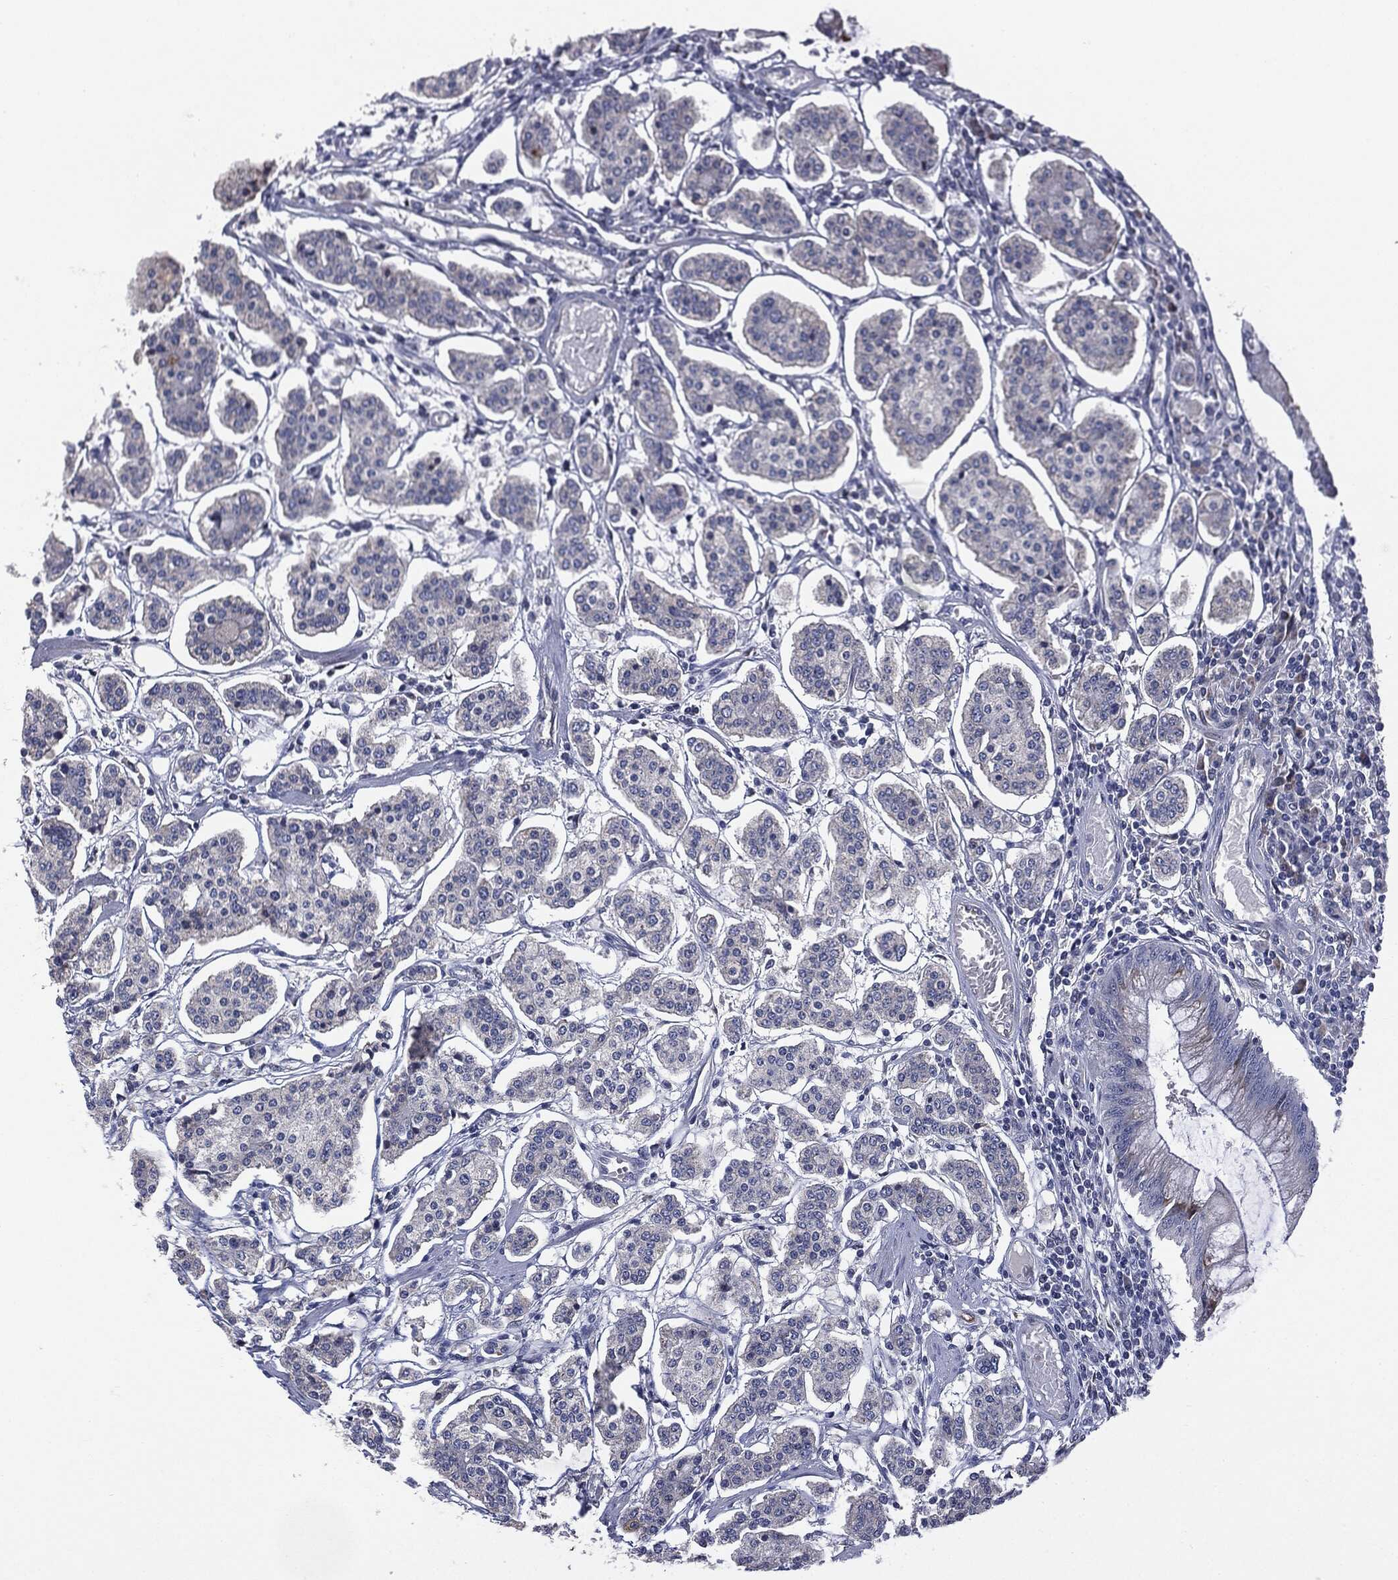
{"staining": {"intensity": "negative", "quantity": "none", "location": "none"}, "tissue": "carcinoid", "cell_type": "Tumor cells", "image_type": "cancer", "snomed": [{"axis": "morphology", "description": "Carcinoid, malignant, NOS"}, {"axis": "topography", "description": "Small intestine"}], "caption": "This is a photomicrograph of immunohistochemistry (IHC) staining of carcinoid (malignant), which shows no expression in tumor cells.", "gene": "KRT5", "patient": {"sex": "female", "age": 65}}